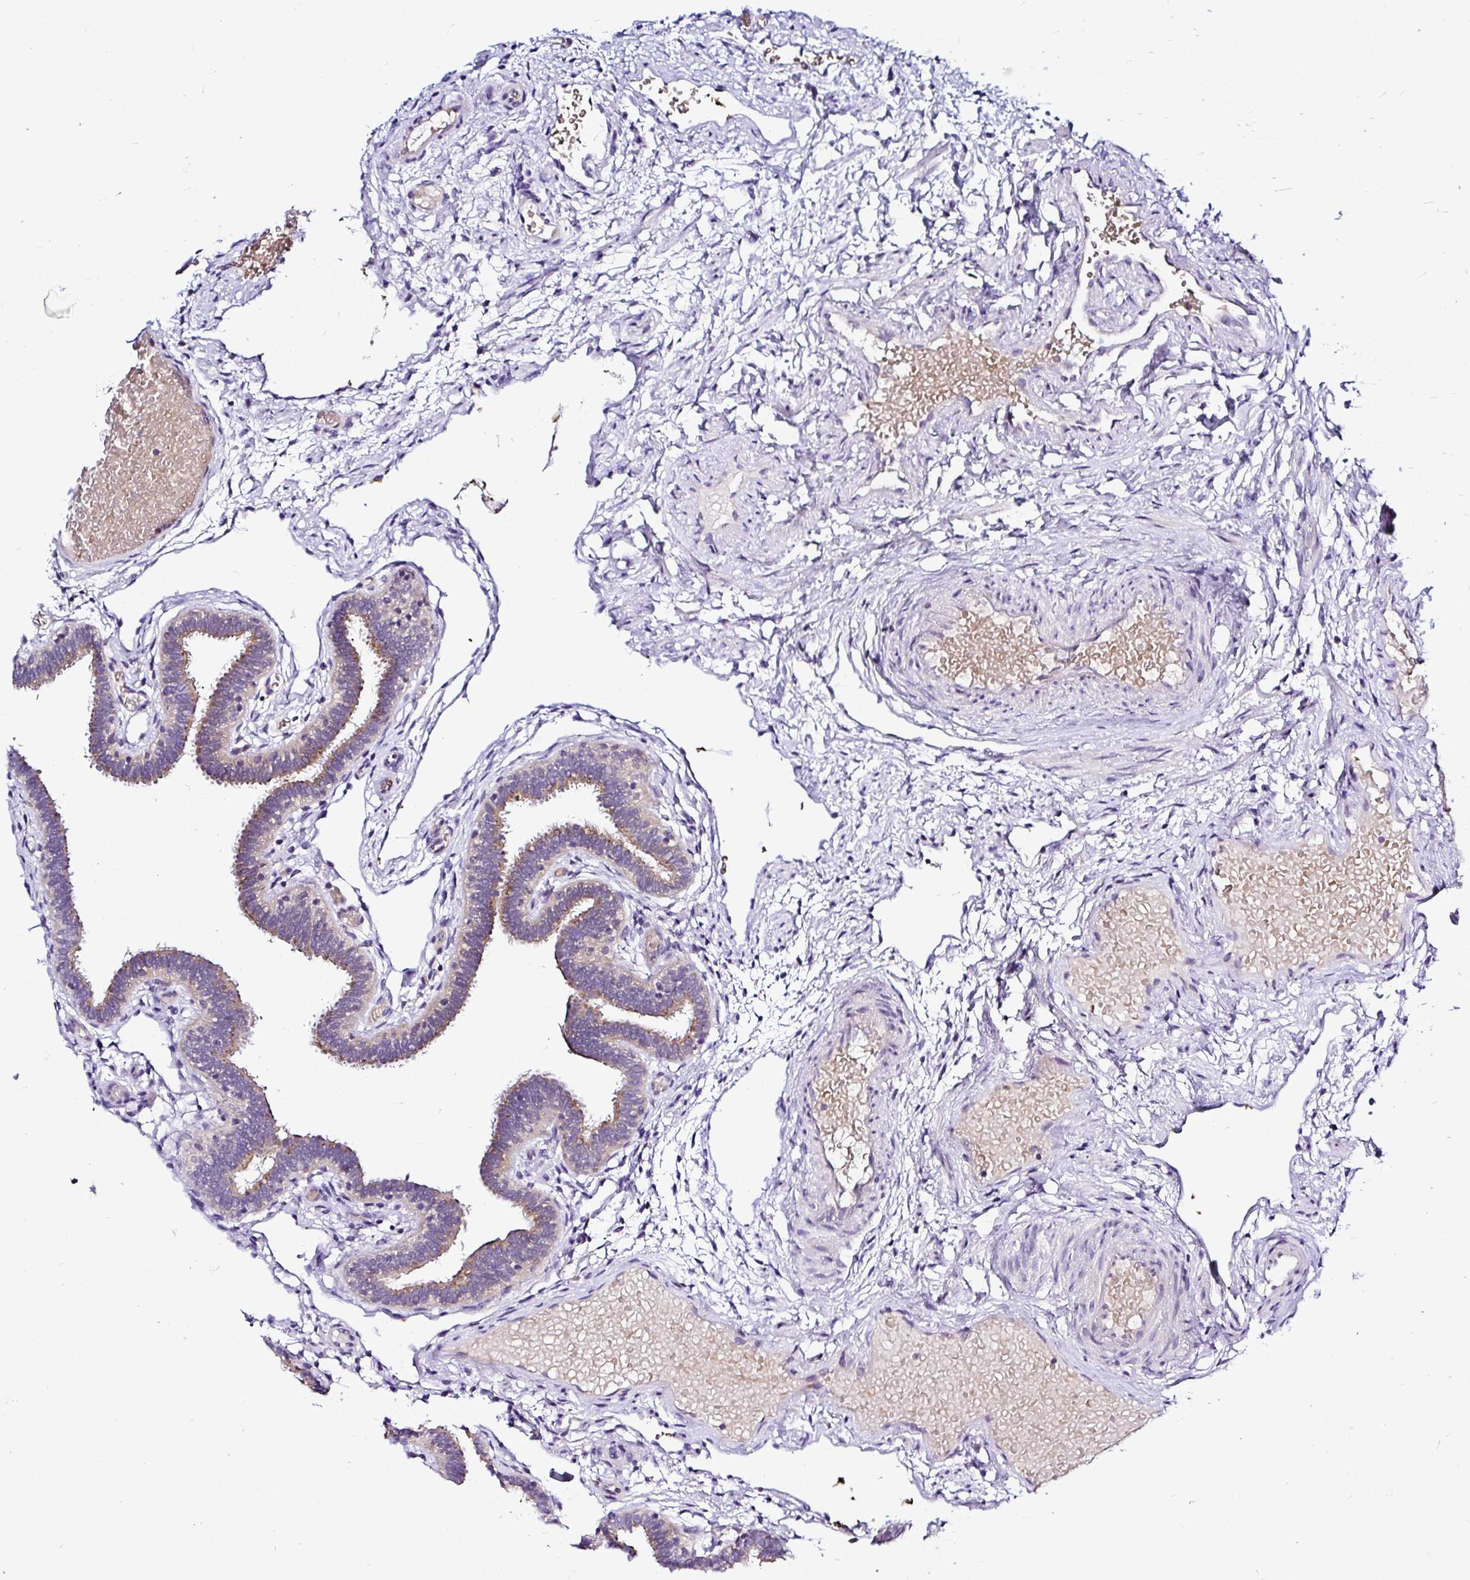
{"staining": {"intensity": "weak", "quantity": "25%-75%", "location": "cytoplasmic/membranous"}, "tissue": "fallopian tube", "cell_type": "Glandular cells", "image_type": "normal", "snomed": [{"axis": "morphology", "description": "Normal tissue, NOS"}, {"axis": "topography", "description": "Fallopian tube"}], "caption": "Brown immunohistochemical staining in benign fallopian tube reveals weak cytoplasmic/membranous positivity in about 25%-75% of glandular cells. (IHC, brightfield microscopy, high magnification).", "gene": "DEPDC5", "patient": {"sex": "female", "age": 37}}